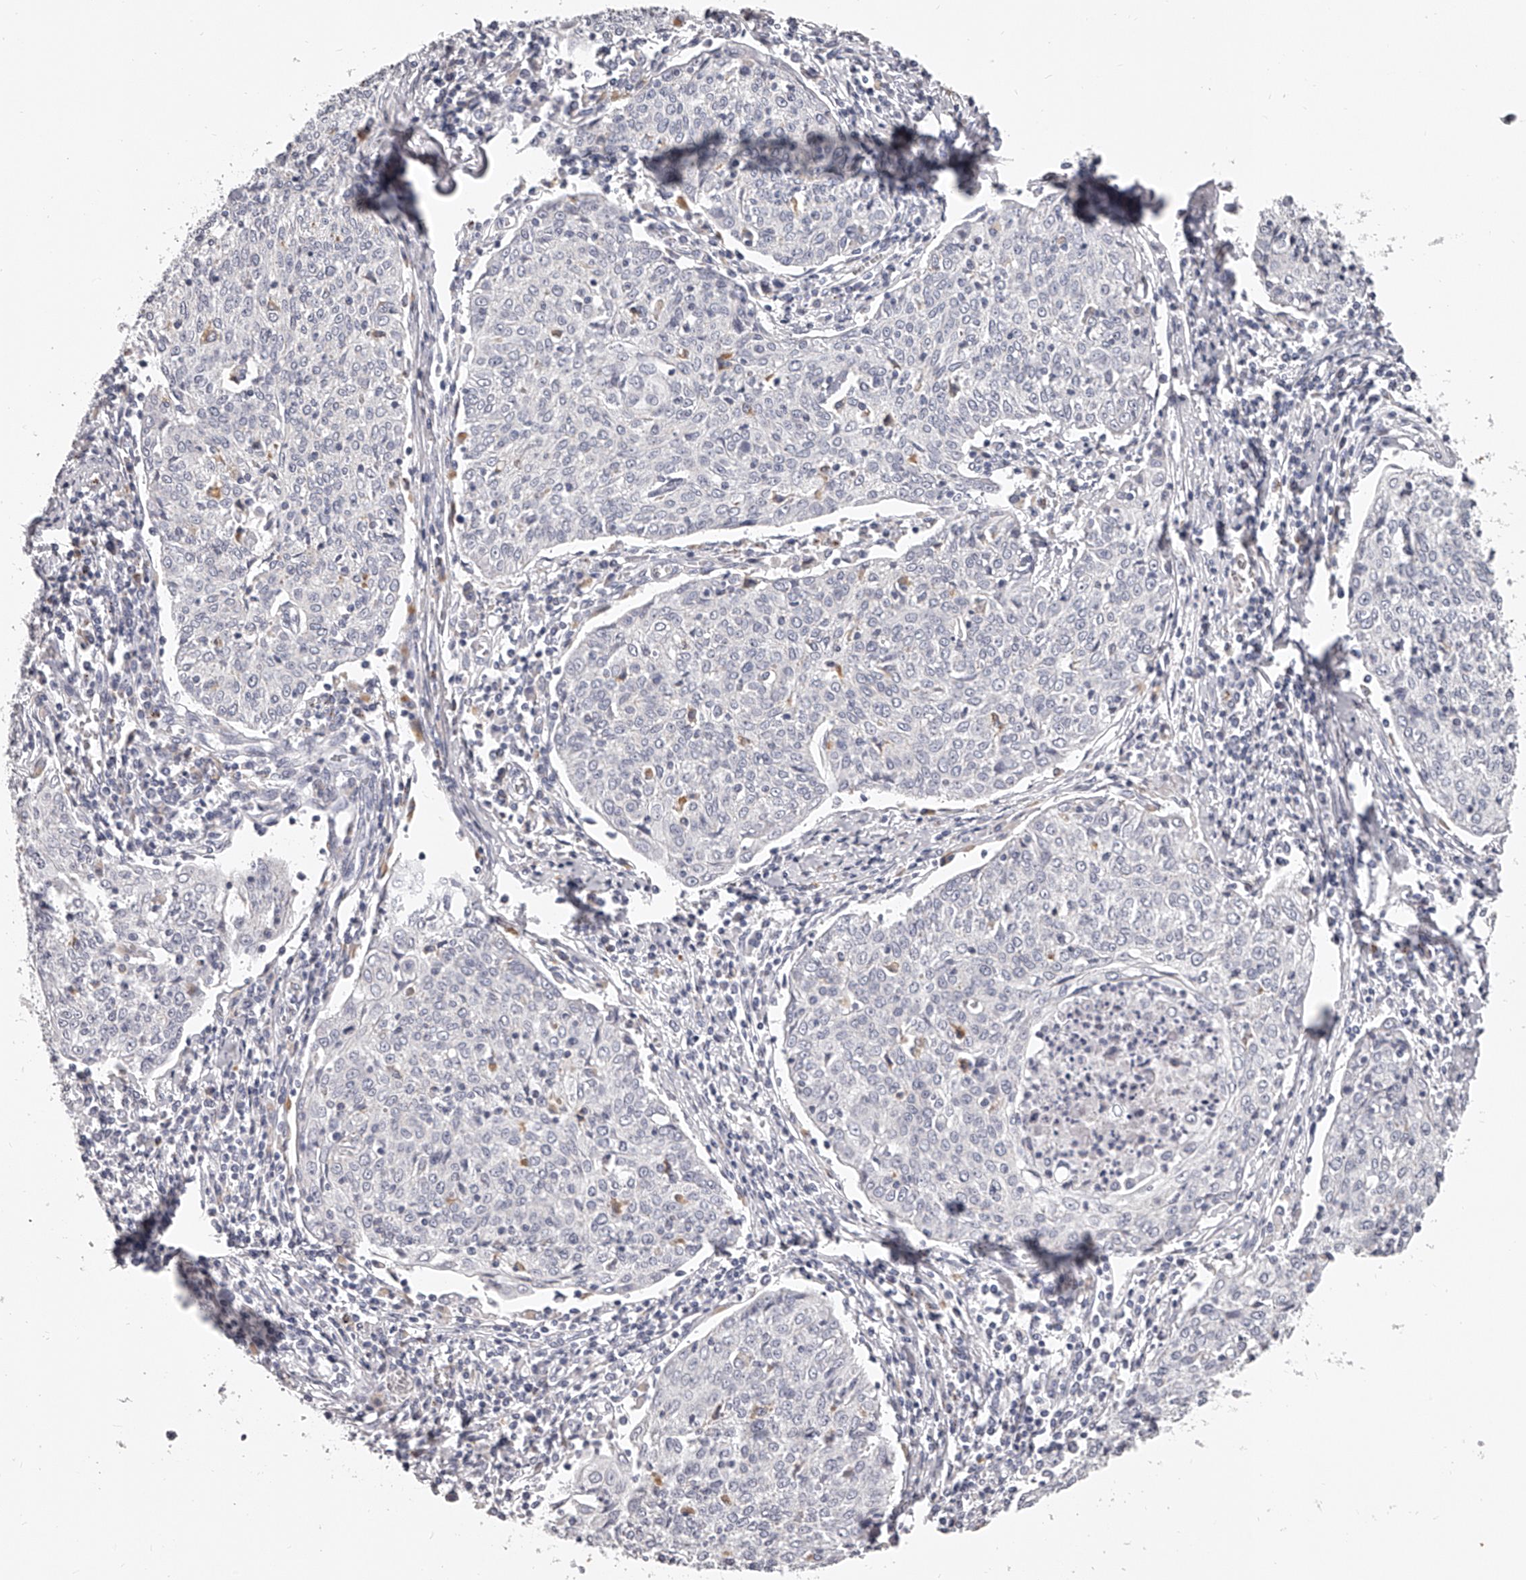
{"staining": {"intensity": "negative", "quantity": "none", "location": "none"}, "tissue": "cervical cancer", "cell_type": "Tumor cells", "image_type": "cancer", "snomed": [{"axis": "morphology", "description": "Squamous cell carcinoma, NOS"}, {"axis": "topography", "description": "Cervix"}], "caption": "Cervical cancer (squamous cell carcinoma) stained for a protein using immunohistochemistry (IHC) displays no positivity tumor cells.", "gene": "DMRT1", "patient": {"sex": "female", "age": 48}}